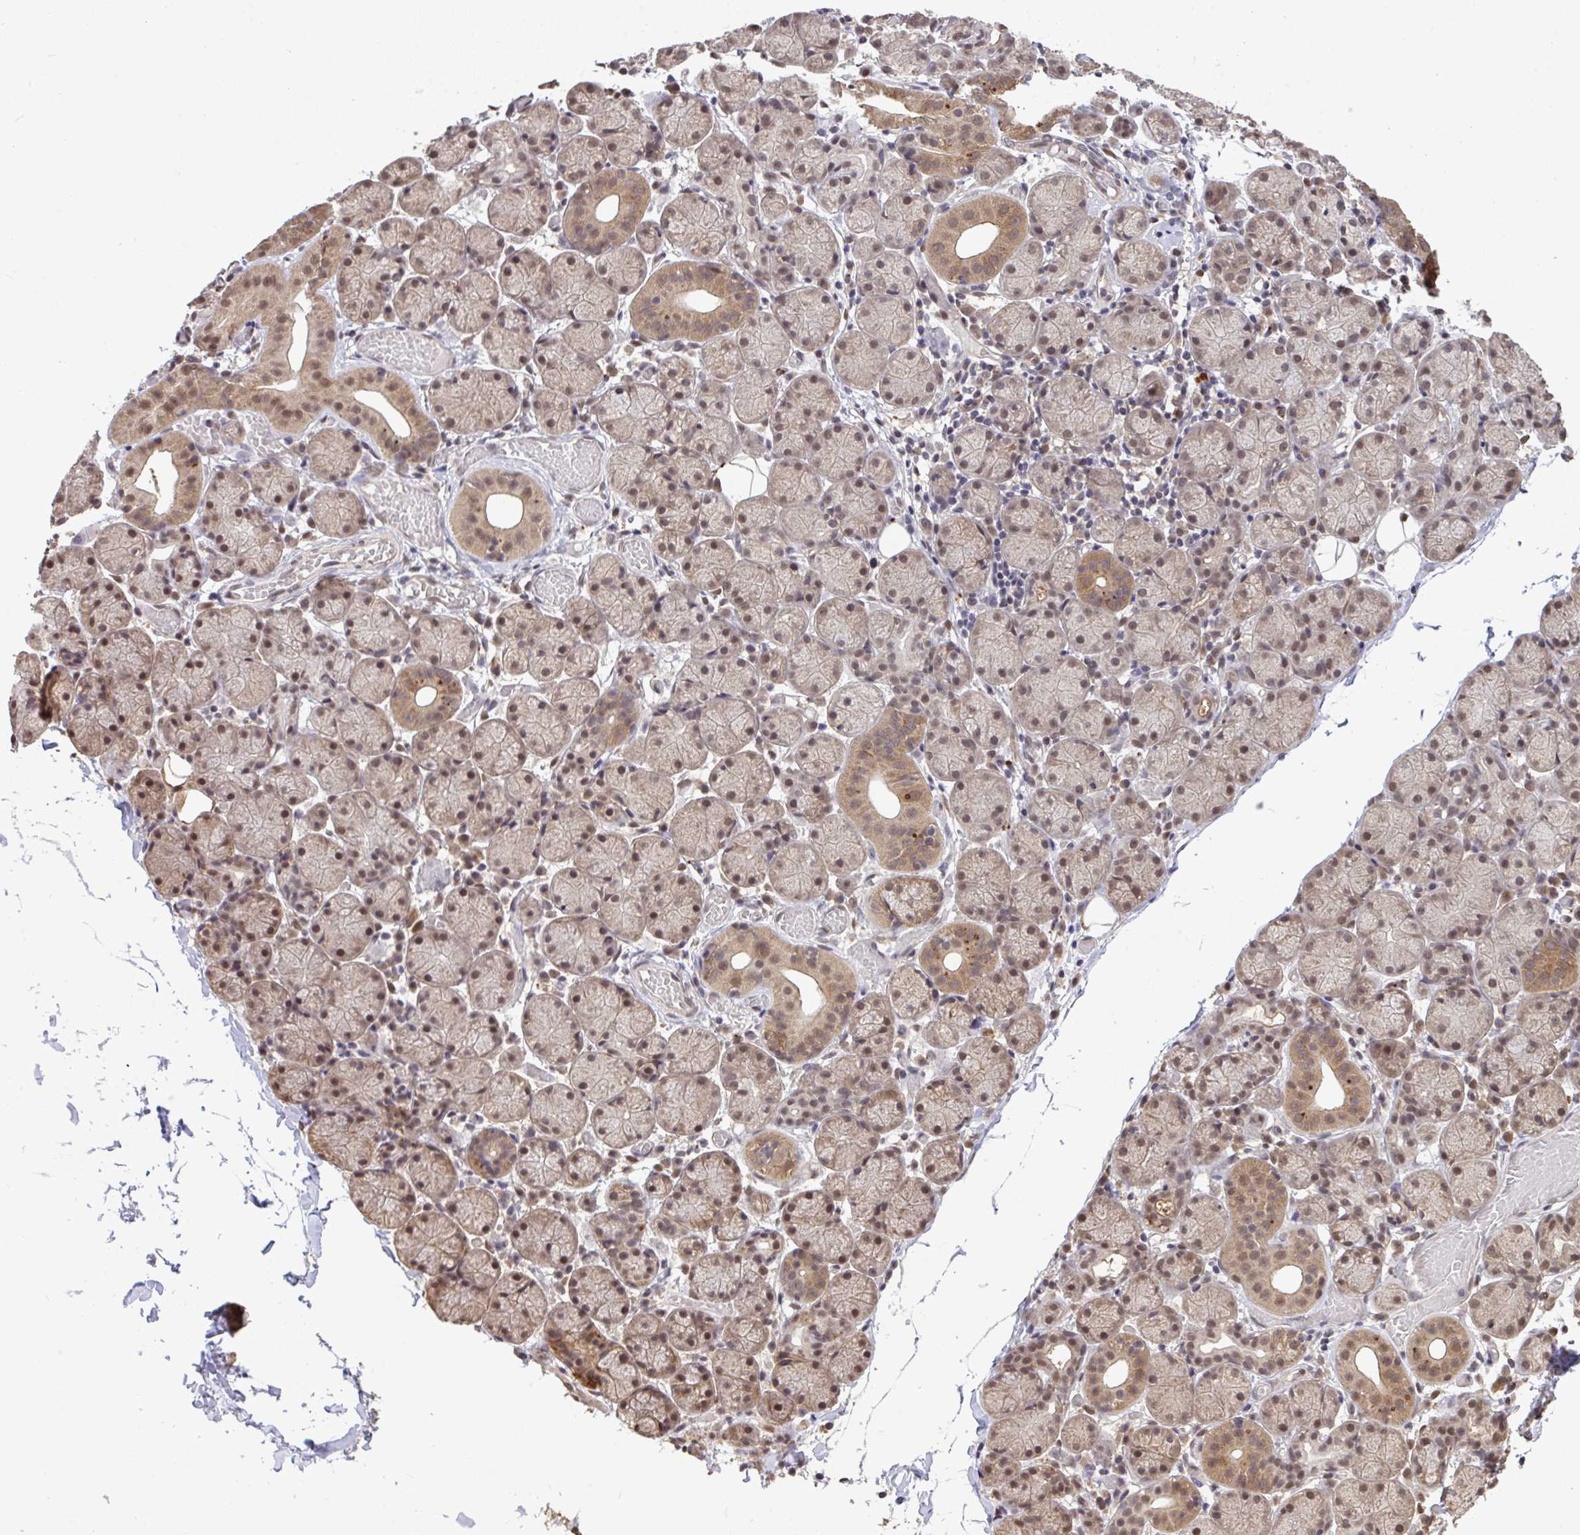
{"staining": {"intensity": "moderate", "quantity": ">75%", "location": "cytoplasmic/membranous,nuclear"}, "tissue": "salivary gland", "cell_type": "Glandular cells", "image_type": "normal", "snomed": [{"axis": "morphology", "description": "Normal tissue, NOS"}, {"axis": "topography", "description": "Salivary gland"}], "caption": "Approximately >75% of glandular cells in benign human salivary gland display moderate cytoplasmic/membranous,nuclear protein expression as visualized by brown immunohistochemical staining.", "gene": "C12orf57", "patient": {"sex": "female", "age": 24}}